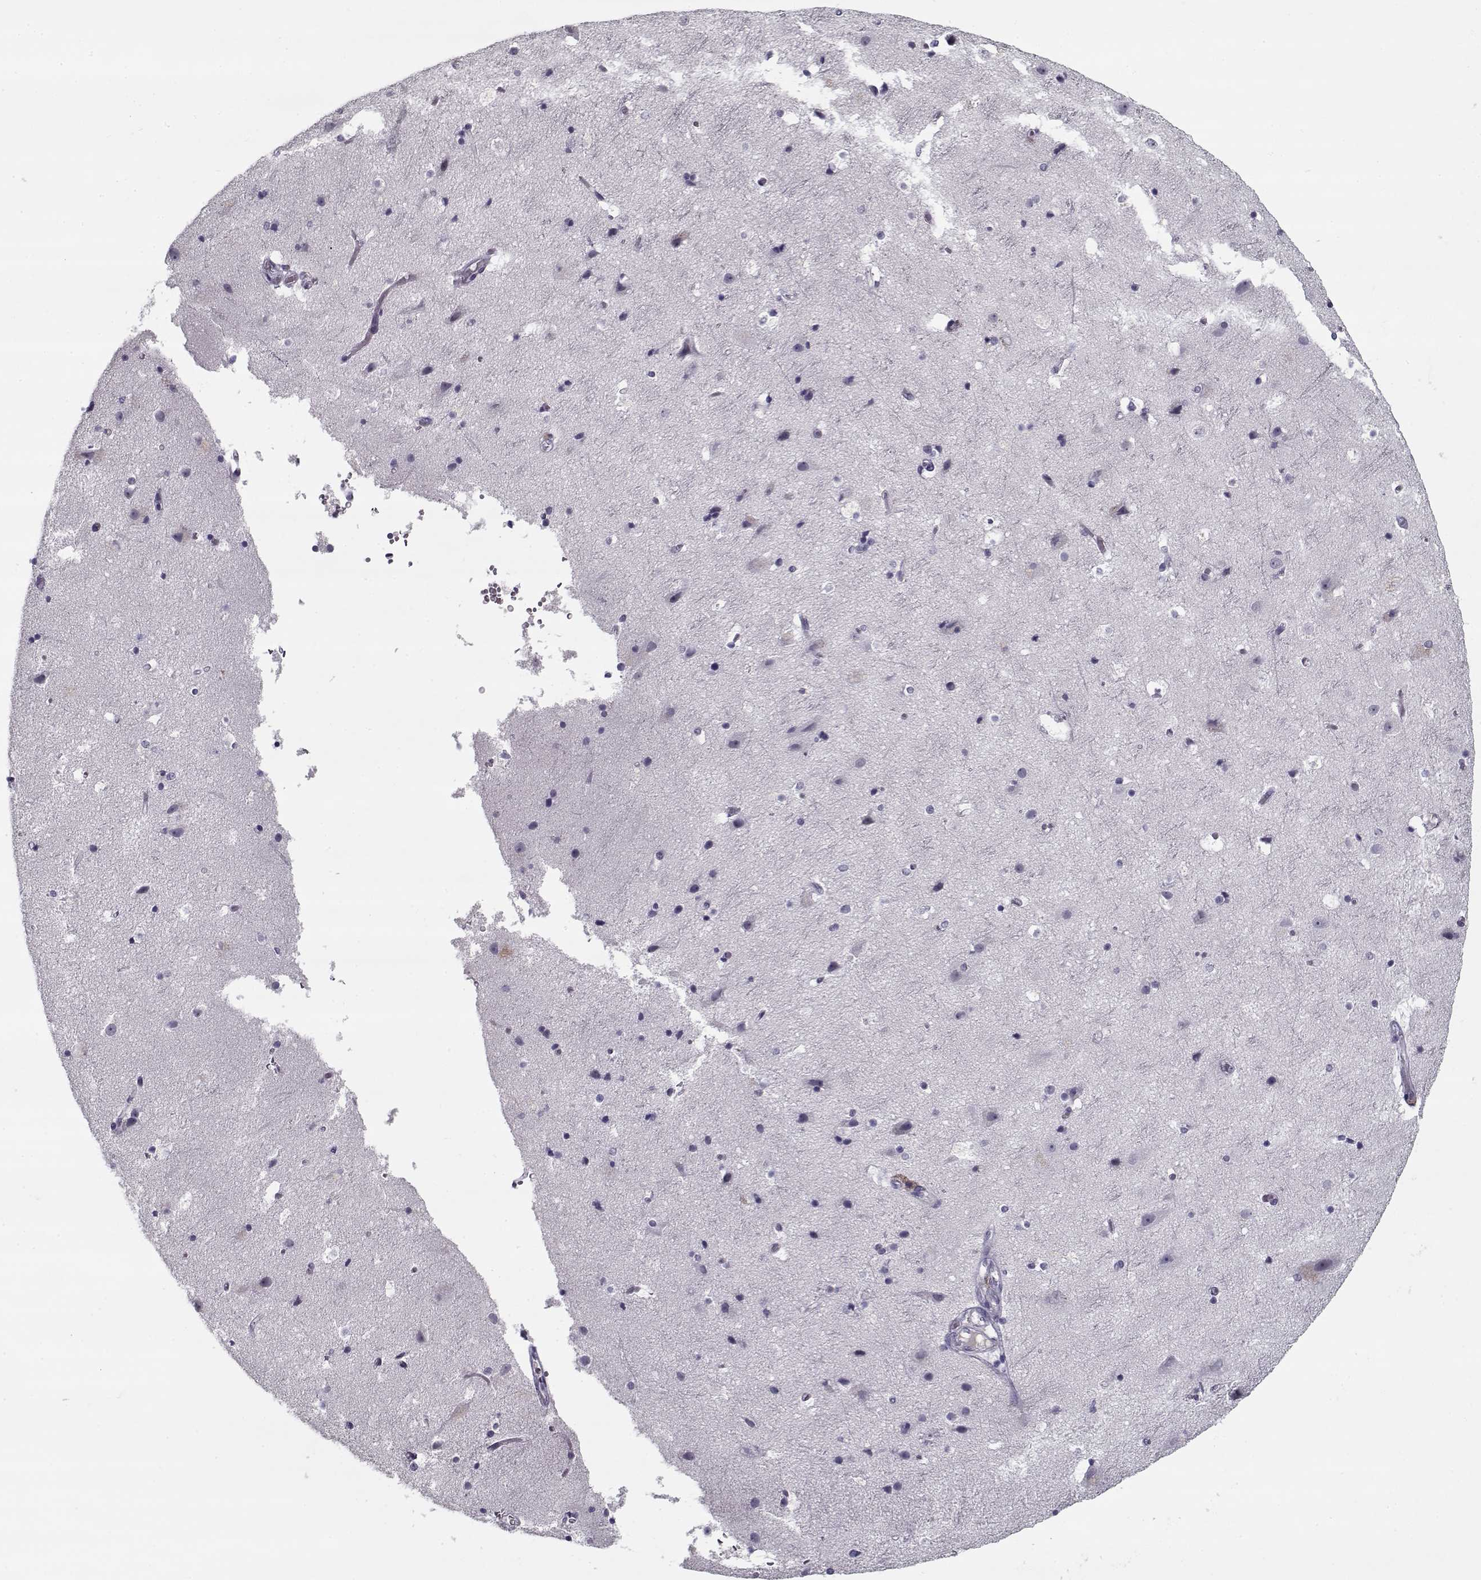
{"staining": {"intensity": "negative", "quantity": "none", "location": "none"}, "tissue": "cerebral cortex", "cell_type": "Endothelial cells", "image_type": "normal", "snomed": [{"axis": "morphology", "description": "Normal tissue, NOS"}, {"axis": "topography", "description": "Cerebral cortex"}], "caption": "The IHC histopathology image has no significant staining in endothelial cells of cerebral cortex.", "gene": "SPACA9", "patient": {"sex": "female", "age": 52}}